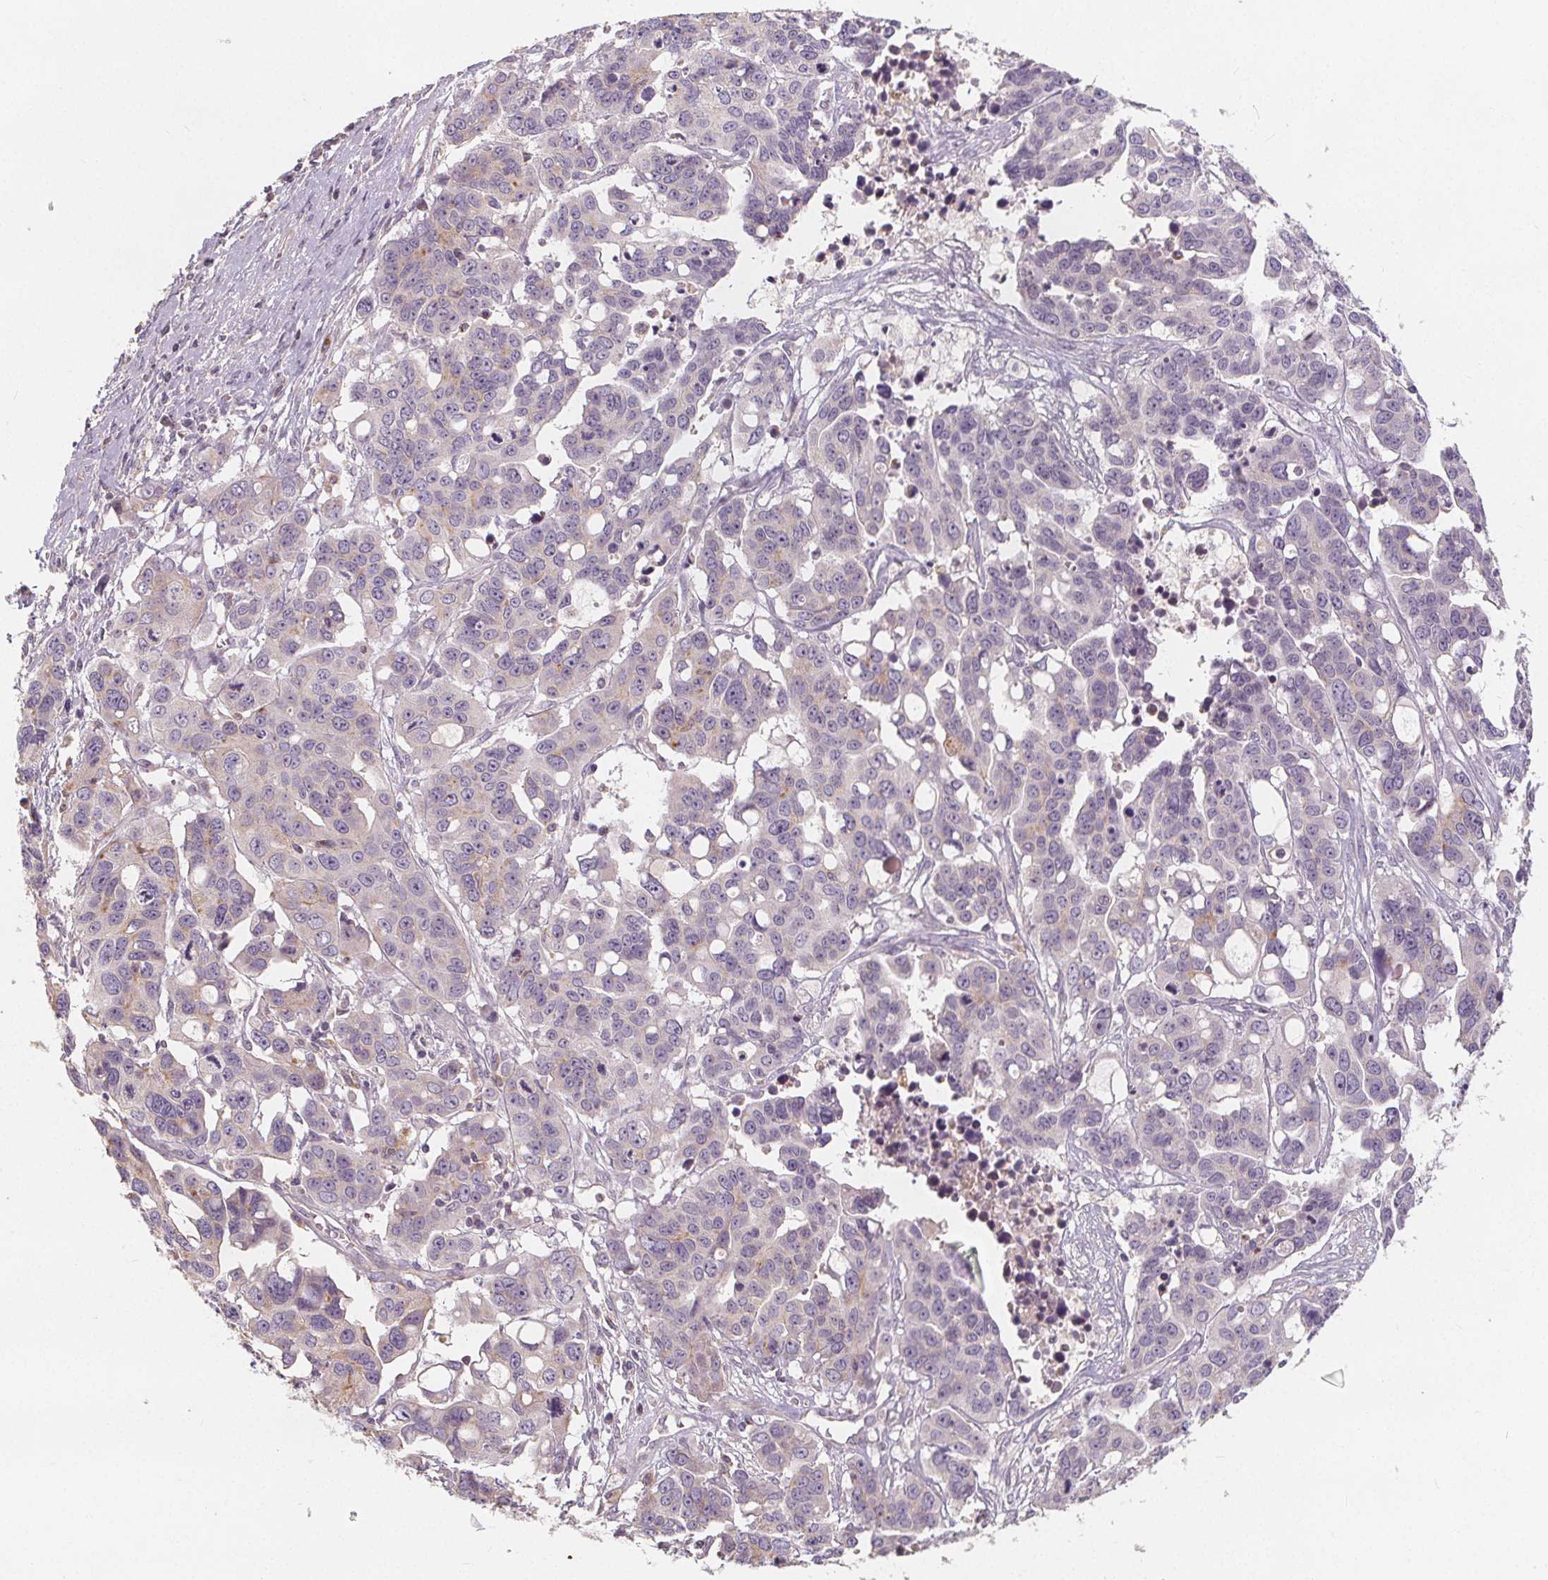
{"staining": {"intensity": "negative", "quantity": "none", "location": "none"}, "tissue": "ovarian cancer", "cell_type": "Tumor cells", "image_type": "cancer", "snomed": [{"axis": "morphology", "description": "Carcinoma, endometroid"}, {"axis": "topography", "description": "Ovary"}], "caption": "DAB immunohistochemical staining of ovarian cancer displays no significant positivity in tumor cells. (Brightfield microscopy of DAB IHC at high magnification).", "gene": "DRC3", "patient": {"sex": "female", "age": 78}}